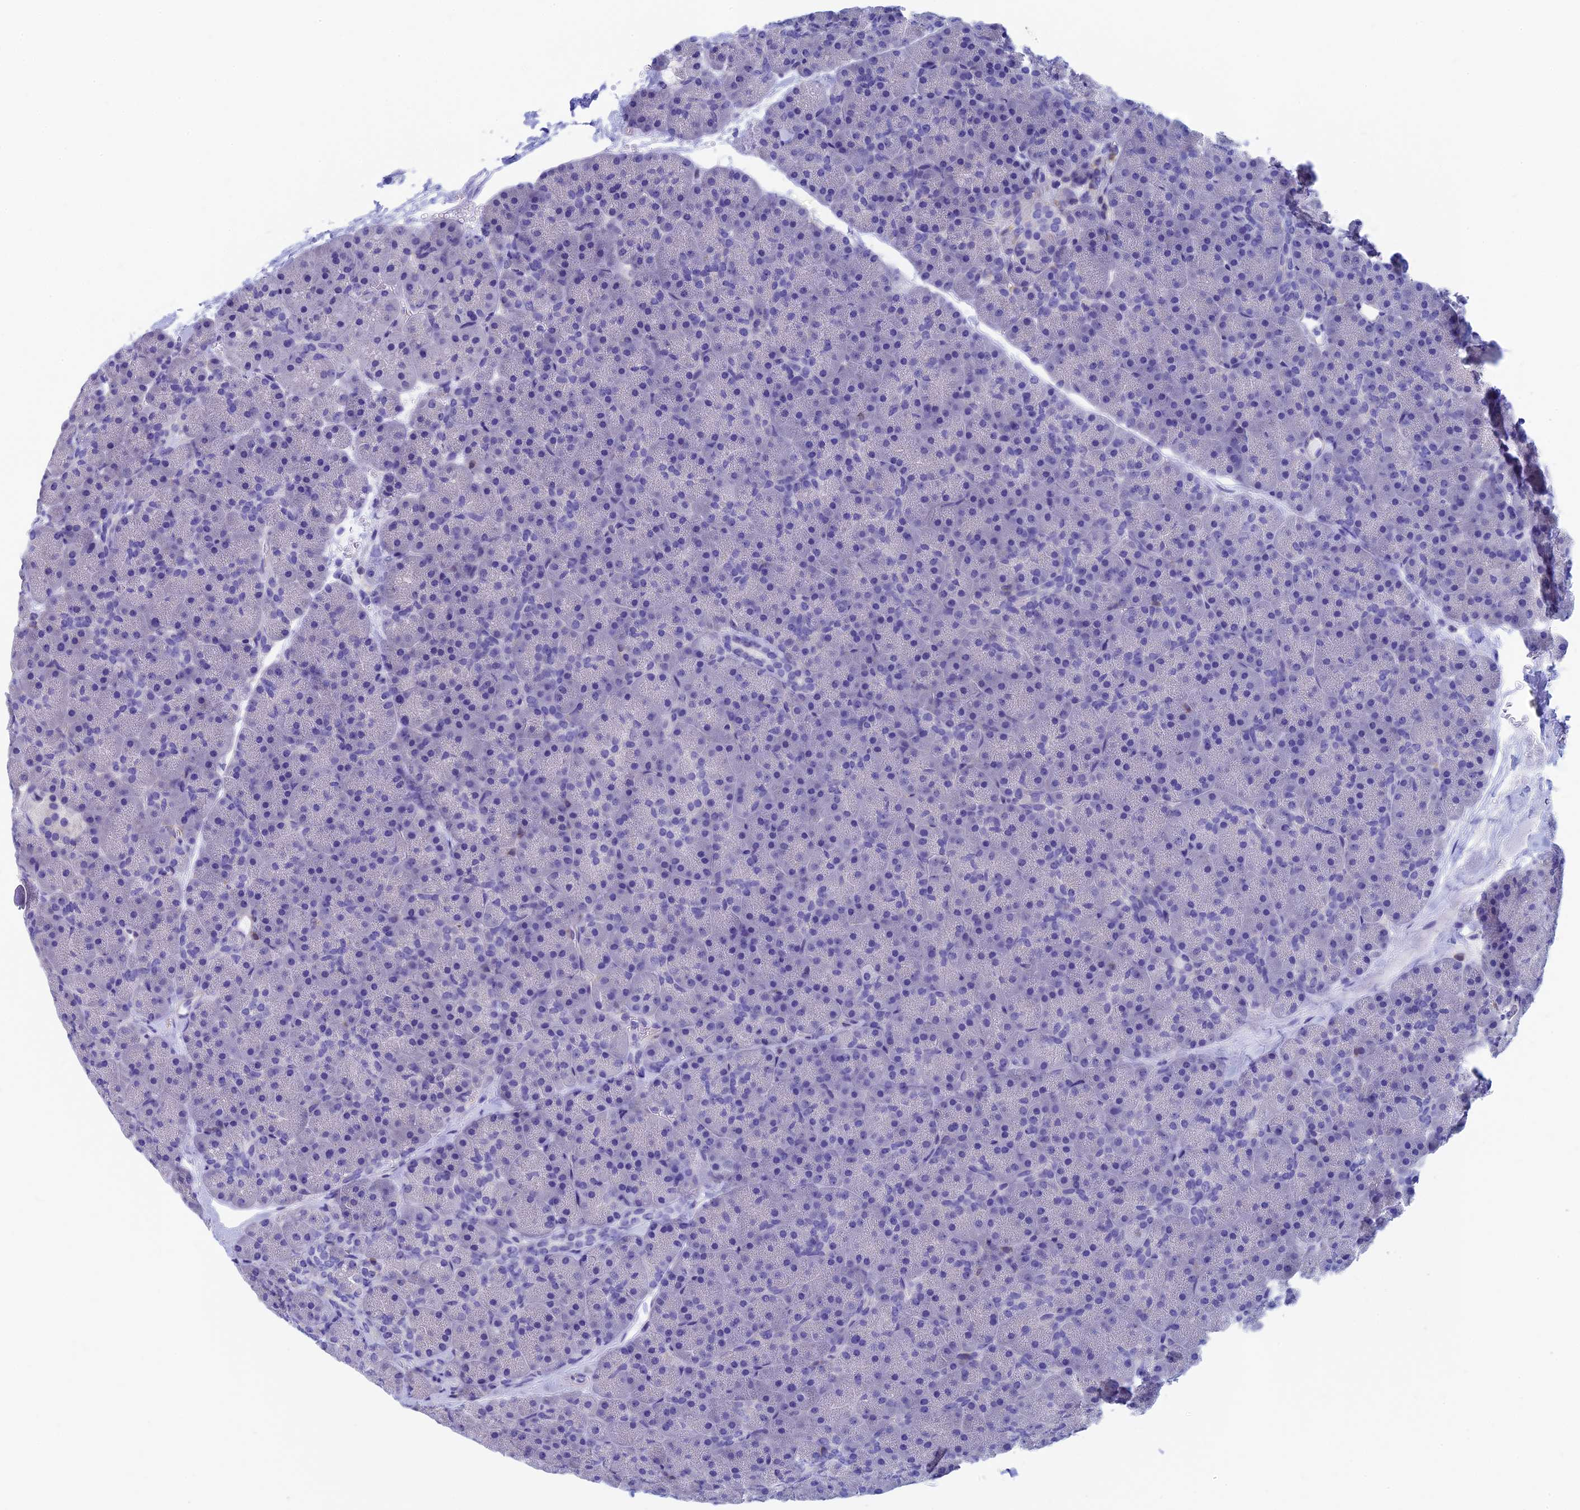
{"staining": {"intensity": "negative", "quantity": "none", "location": "none"}, "tissue": "pancreas", "cell_type": "Exocrine glandular cells", "image_type": "normal", "snomed": [{"axis": "morphology", "description": "Normal tissue, NOS"}, {"axis": "topography", "description": "Pancreas"}], "caption": "IHC histopathology image of benign pancreas: human pancreas stained with DAB shows no significant protein positivity in exocrine glandular cells. Brightfield microscopy of immunohistochemistry (IHC) stained with DAB (brown) and hematoxylin (blue), captured at high magnification.", "gene": "SEPTIN1", "patient": {"sex": "male", "age": 36}}